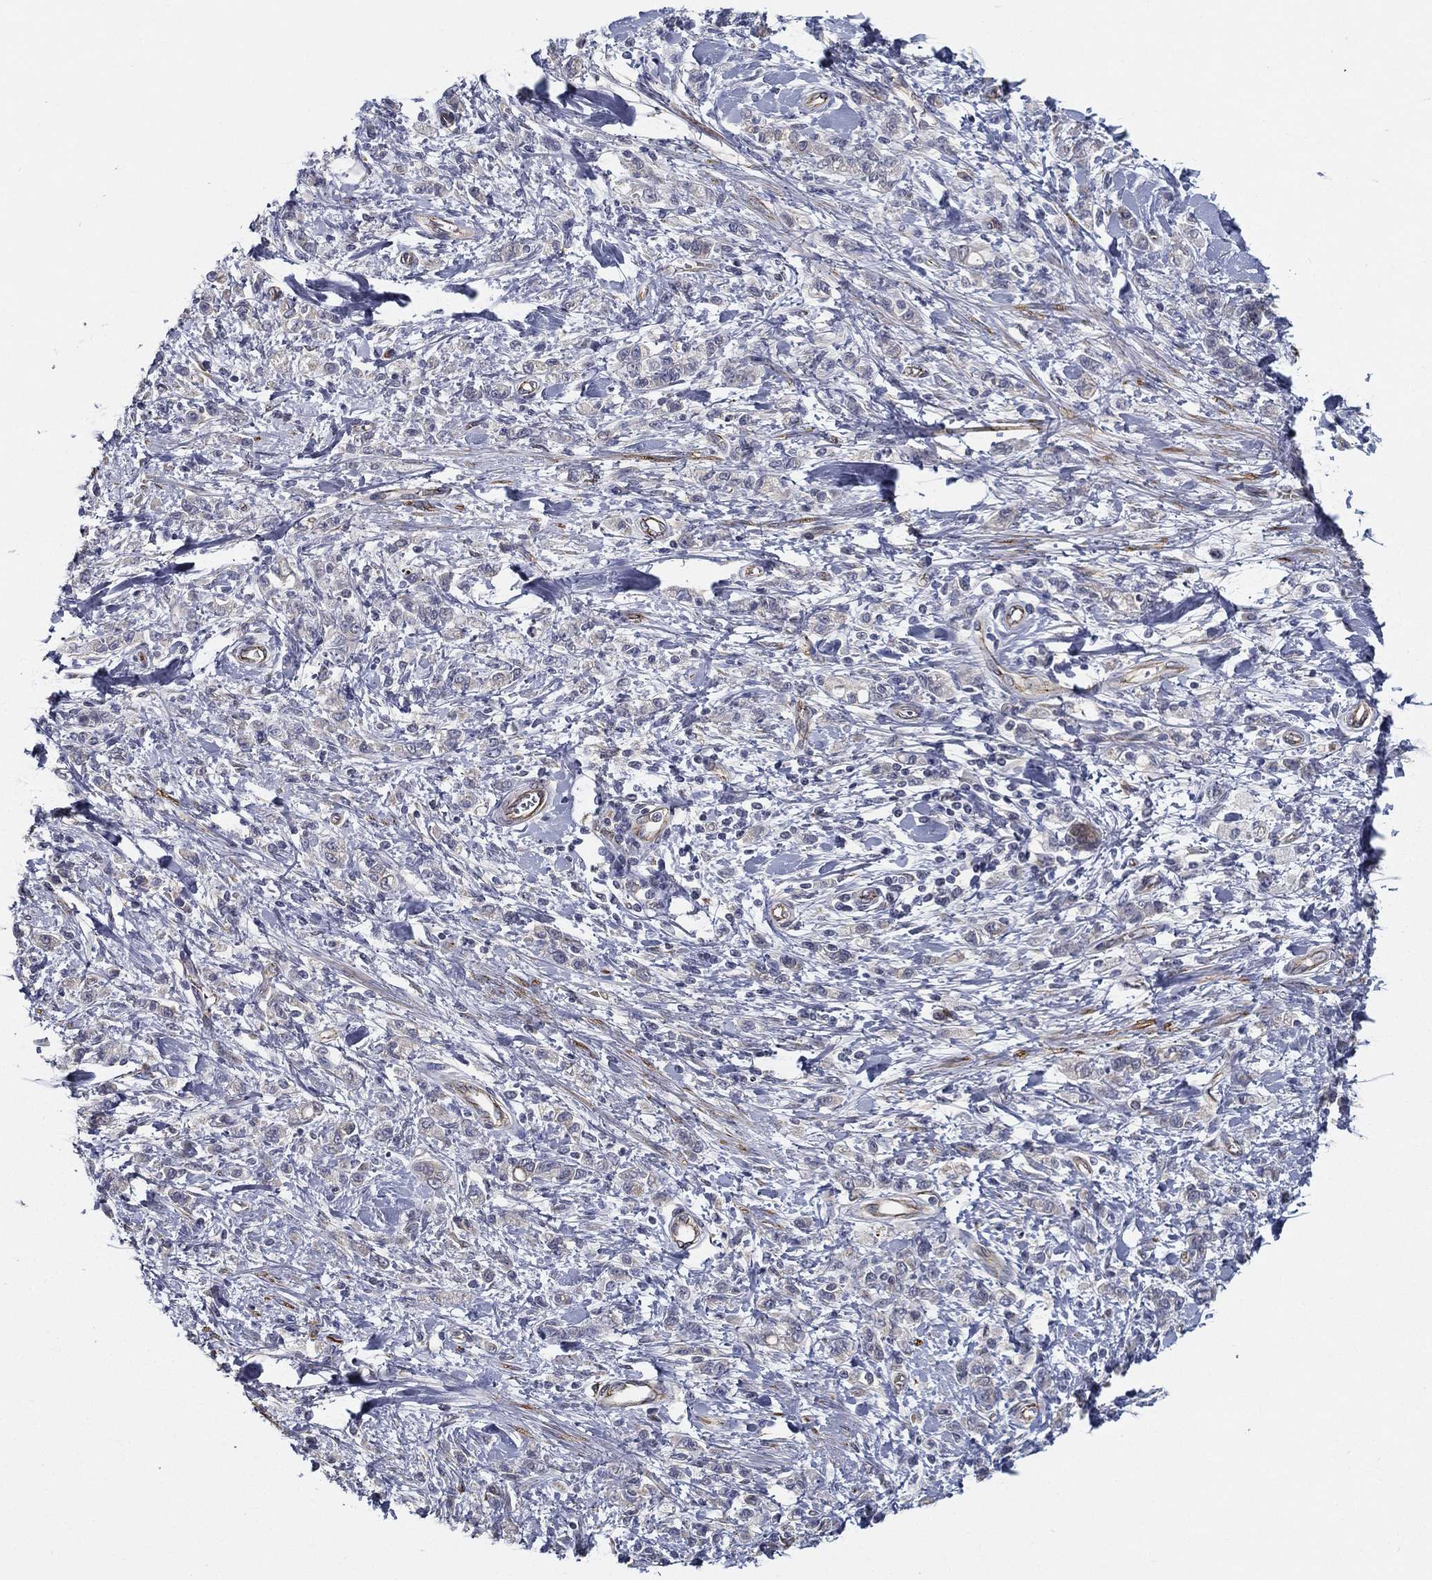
{"staining": {"intensity": "negative", "quantity": "none", "location": "none"}, "tissue": "stomach cancer", "cell_type": "Tumor cells", "image_type": "cancer", "snomed": [{"axis": "morphology", "description": "Adenocarcinoma, NOS"}, {"axis": "topography", "description": "Stomach"}], "caption": "Tumor cells are negative for protein expression in human stomach cancer (adenocarcinoma).", "gene": "LRRC56", "patient": {"sex": "male", "age": 77}}